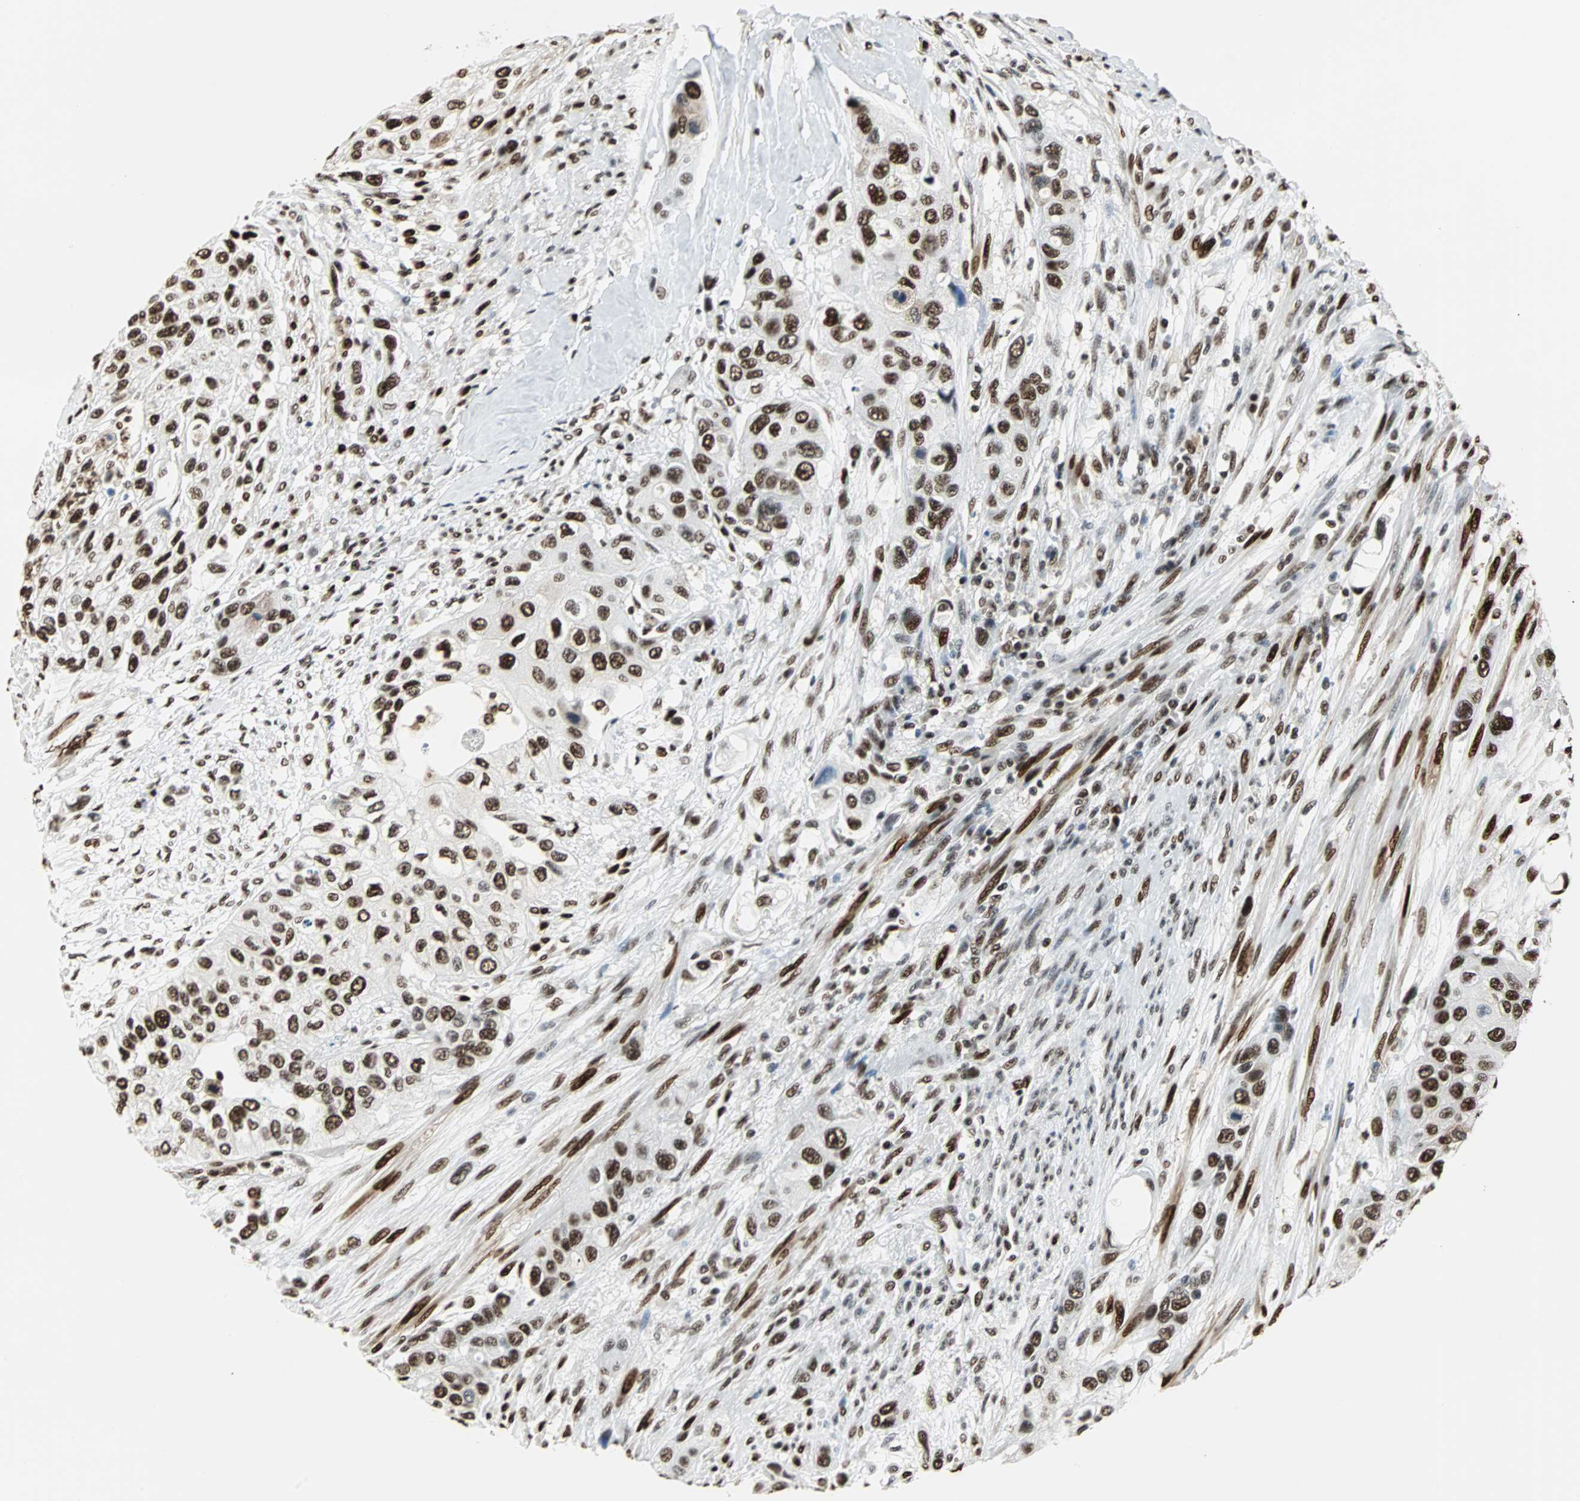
{"staining": {"intensity": "strong", "quantity": ">75%", "location": "nuclear"}, "tissue": "urothelial cancer", "cell_type": "Tumor cells", "image_type": "cancer", "snomed": [{"axis": "morphology", "description": "Urothelial carcinoma, High grade"}, {"axis": "topography", "description": "Urinary bladder"}], "caption": "IHC micrograph of human urothelial cancer stained for a protein (brown), which exhibits high levels of strong nuclear positivity in about >75% of tumor cells.", "gene": "XRCC4", "patient": {"sex": "female", "age": 56}}